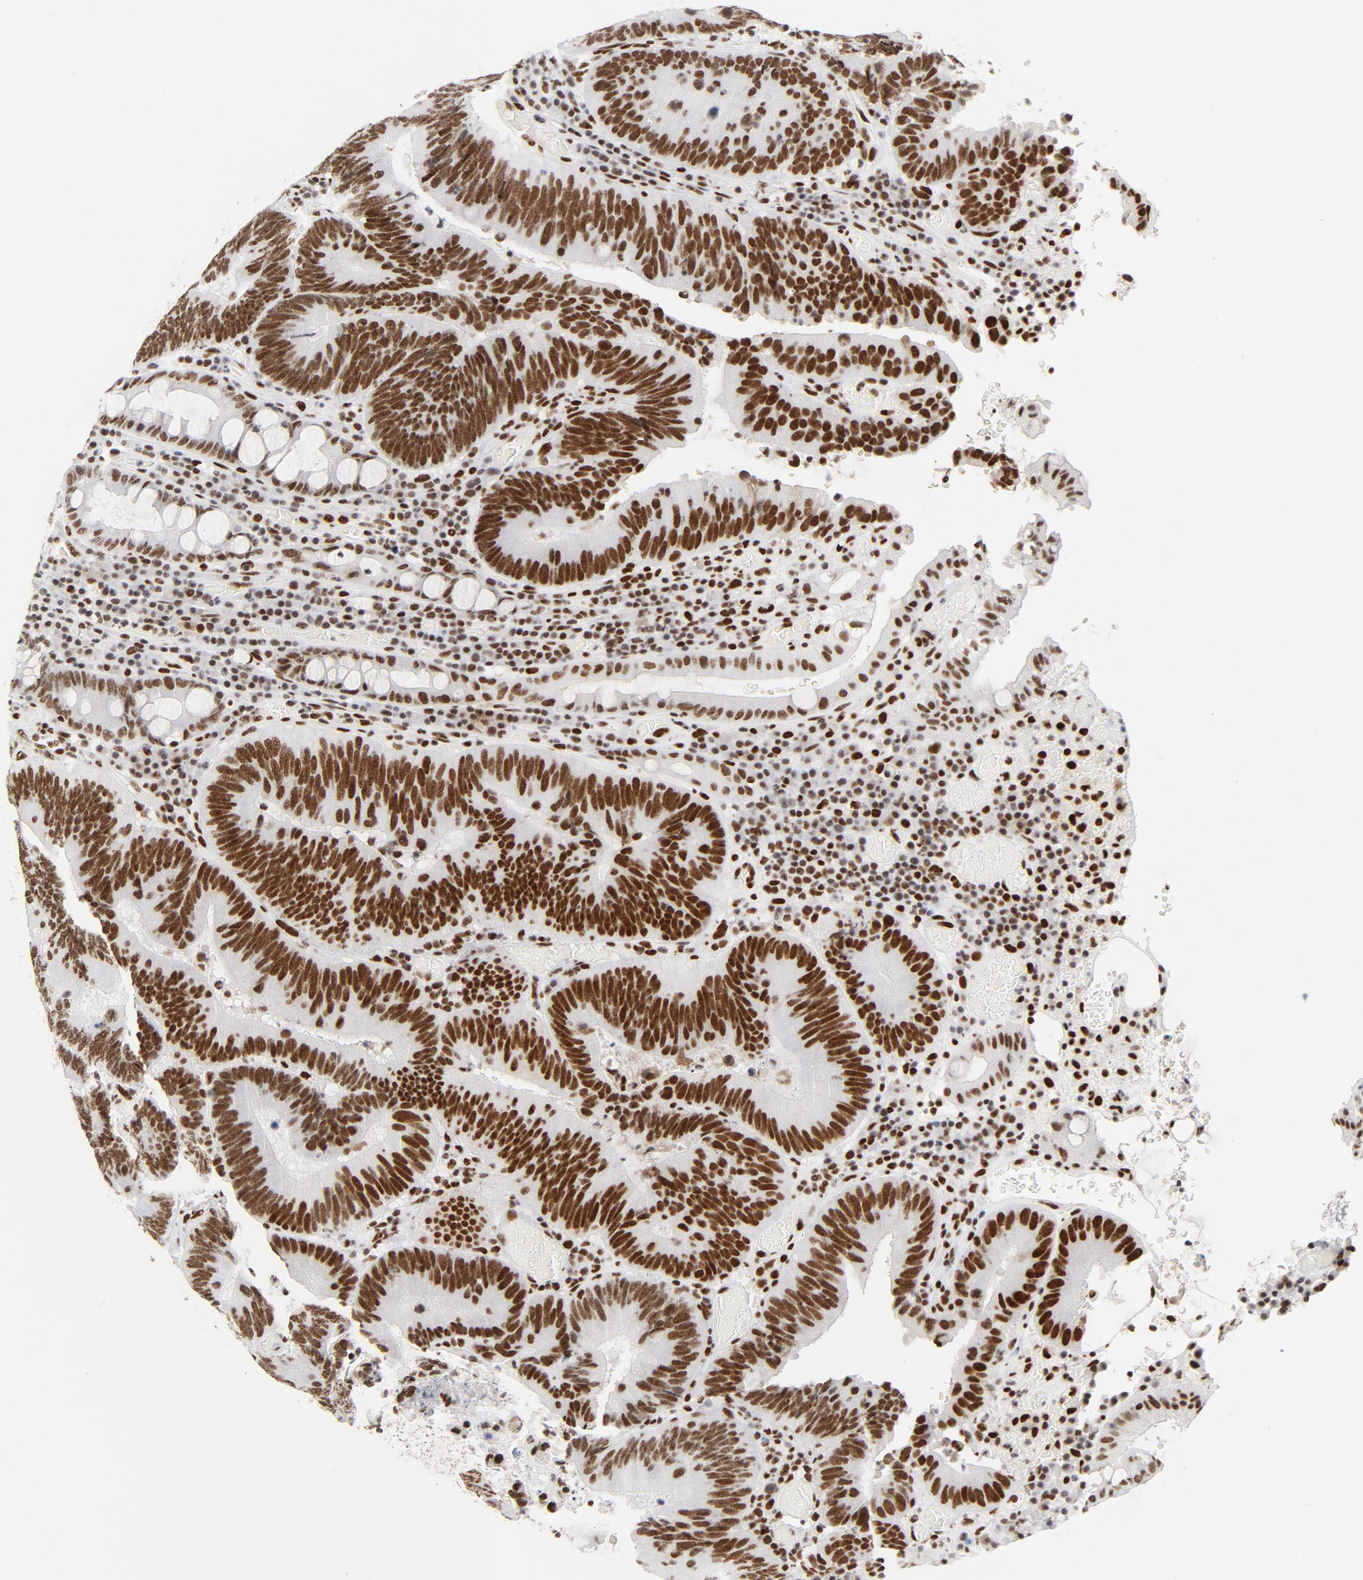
{"staining": {"intensity": "moderate", "quantity": ">75%", "location": "nuclear"}, "tissue": "colorectal cancer", "cell_type": "Tumor cells", "image_type": "cancer", "snomed": [{"axis": "morphology", "description": "Normal tissue, NOS"}, {"axis": "morphology", "description": "Adenocarcinoma, NOS"}, {"axis": "topography", "description": "Colon"}], "caption": "The immunohistochemical stain labels moderate nuclear positivity in tumor cells of colorectal adenocarcinoma tissue. The staining is performed using DAB (3,3'-diaminobenzidine) brown chromogen to label protein expression. The nuclei are counter-stained blue using hematoxylin.", "gene": "GTF2H1", "patient": {"sex": "female", "age": 78}}